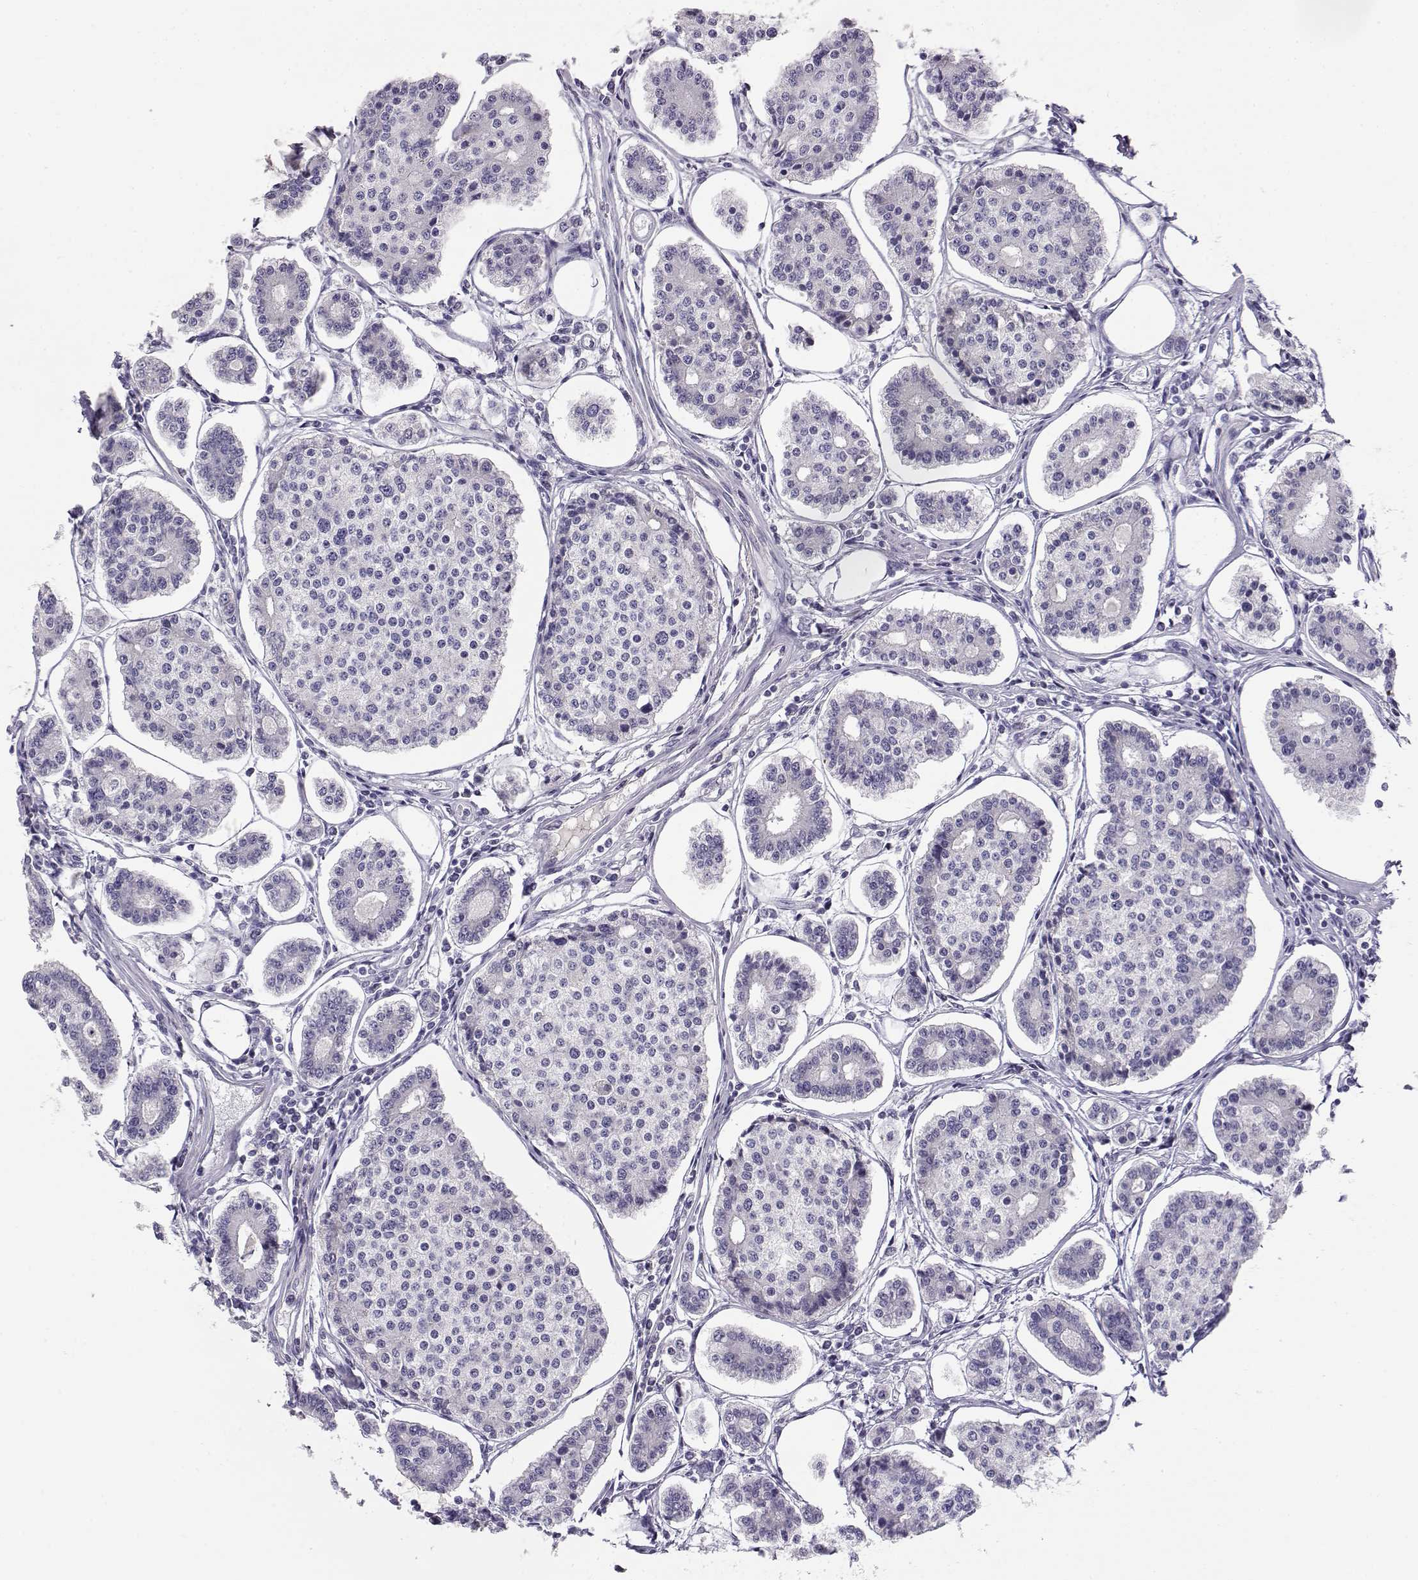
{"staining": {"intensity": "negative", "quantity": "none", "location": "none"}, "tissue": "carcinoid", "cell_type": "Tumor cells", "image_type": "cancer", "snomed": [{"axis": "morphology", "description": "Carcinoid, malignant, NOS"}, {"axis": "topography", "description": "Small intestine"}], "caption": "Human carcinoid stained for a protein using immunohistochemistry (IHC) reveals no positivity in tumor cells.", "gene": "OPN5", "patient": {"sex": "female", "age": 65}}